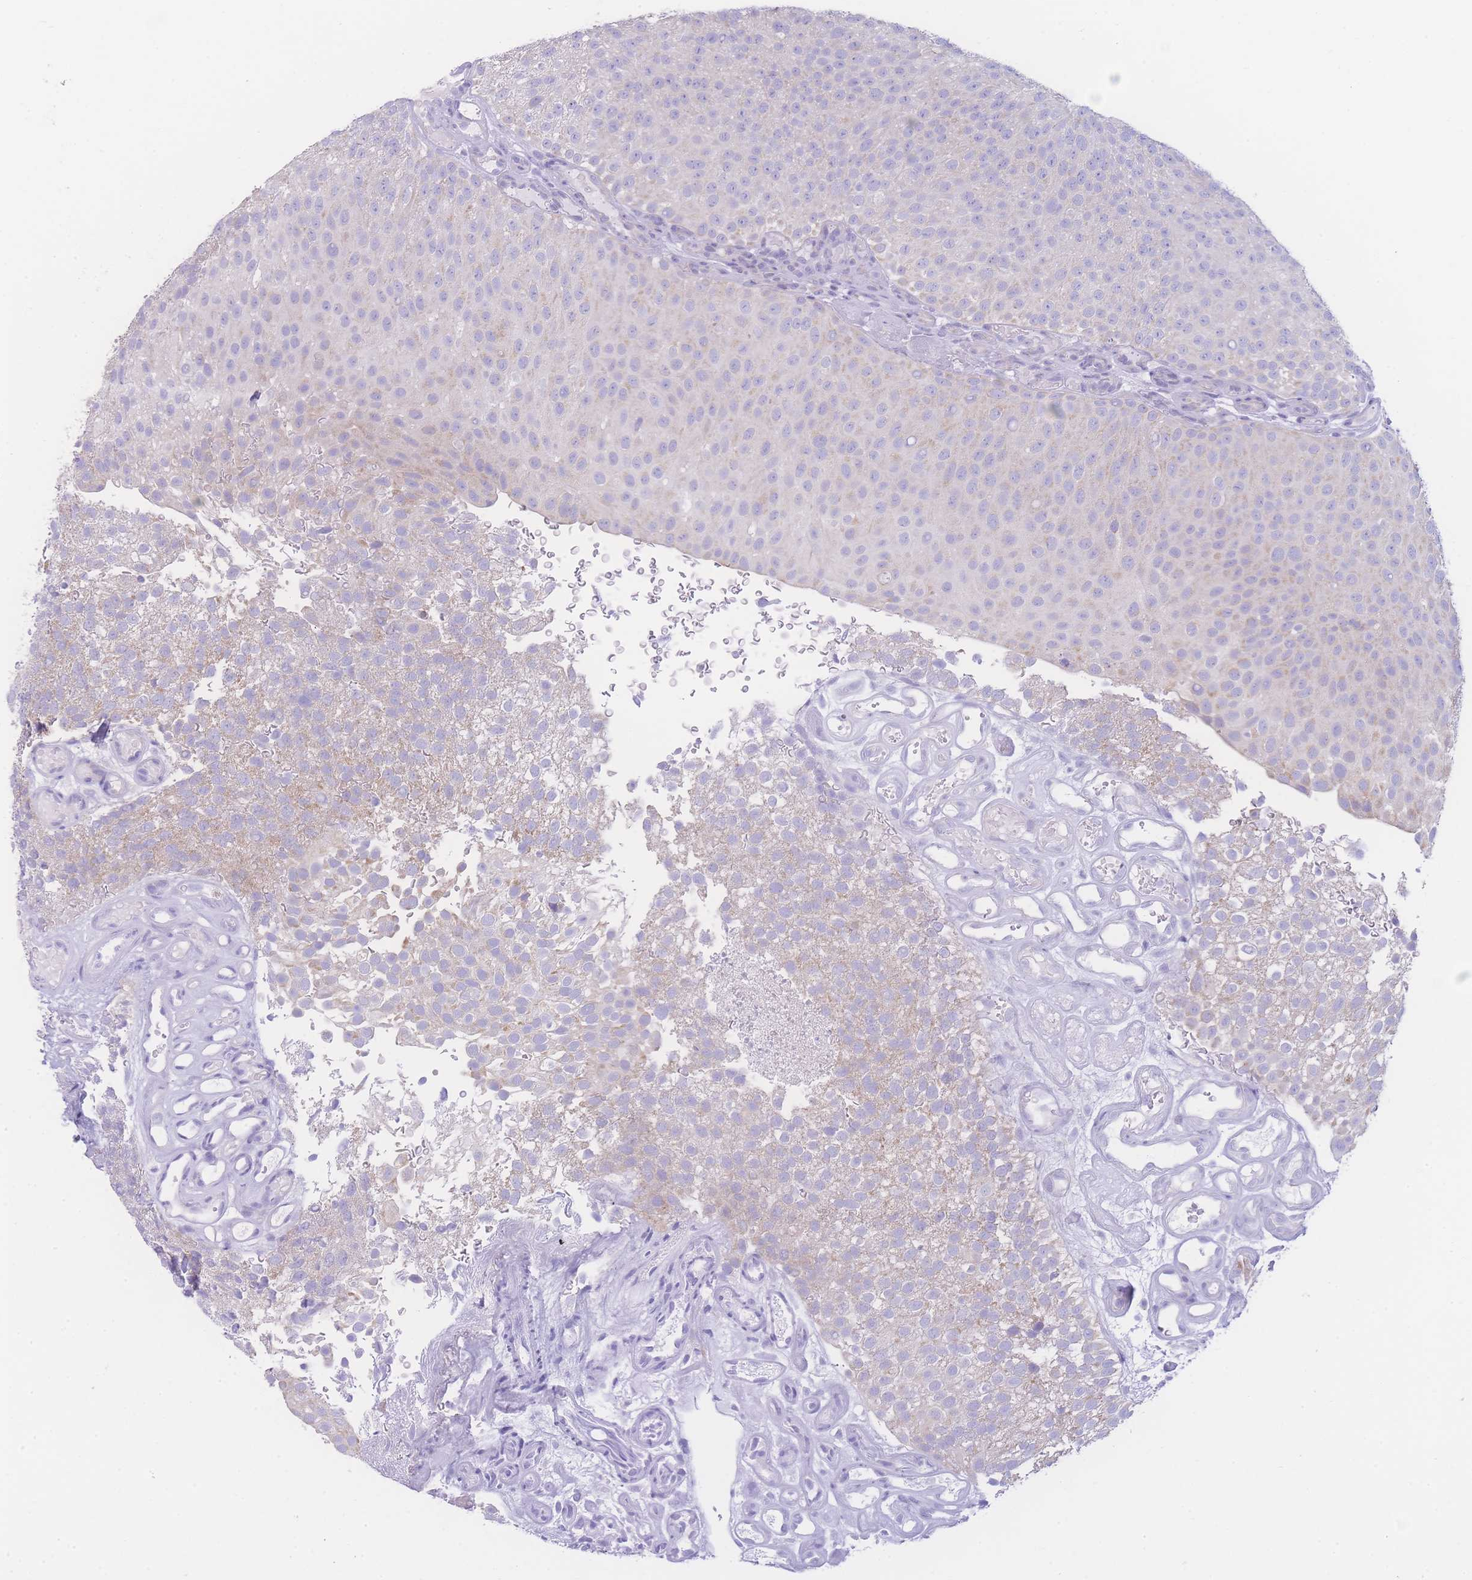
{"staining": {"intensity": "weak", "quantity": "<25%", "location": "cytoplasmic/membranous"}, "tissue": "urothelial cancer", "cell_type": "Tumor cells", "image_type": "cancer", "snomed": [{"axis": "morphology", "description": "Urothelial carcinoma, Low grade"}, {"axis": "topography", "description": "Urinary bladder"}], "caption": "DAB (3,3'-diaminobenzidine) immunohistochemical staining of urothelial carcinoma (low-grade) displays no significant staining in tumor cells.", "gene": "NBEAL1", "patient": {"sex": "male", "age": 78}}